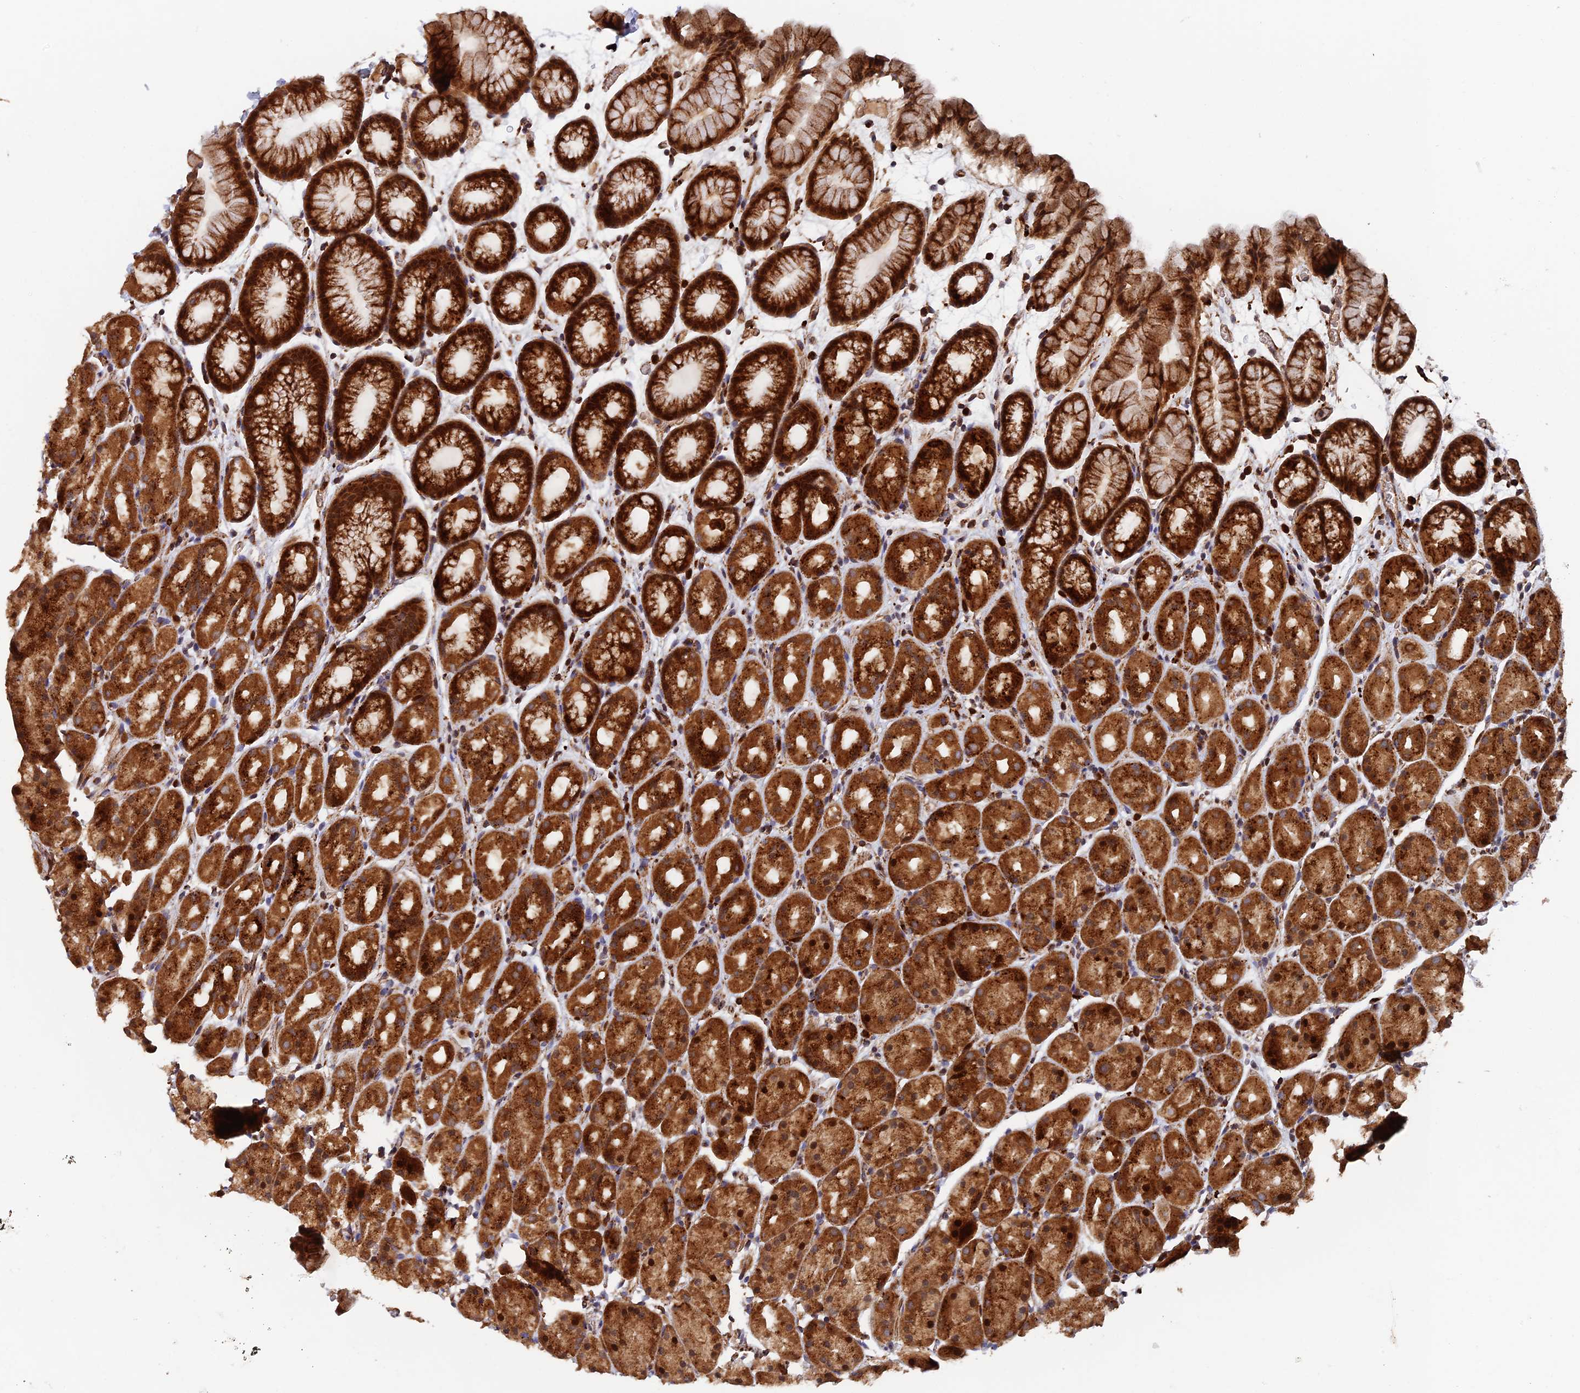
{"staining": {"intensity": "strong", "quantity": ">75%", "location": "cytoplasmic/membranous"}, "tissue": "stomach", "cell_type": "Glandular cells", "image_type": "normal", "snomed": [{"axis": "morphology", "description": "Normal tissue, NOS"}, {"axis": "topography", "description": "Stomach, upper"}, {"axis": "topography", "description": "Stomach"}], "caption": "Stomach stained with a protein marker reveals strong staining in glandular cells.", "gene": "PPP2R3C", "patient": {"sex": "male", "age": 47}}